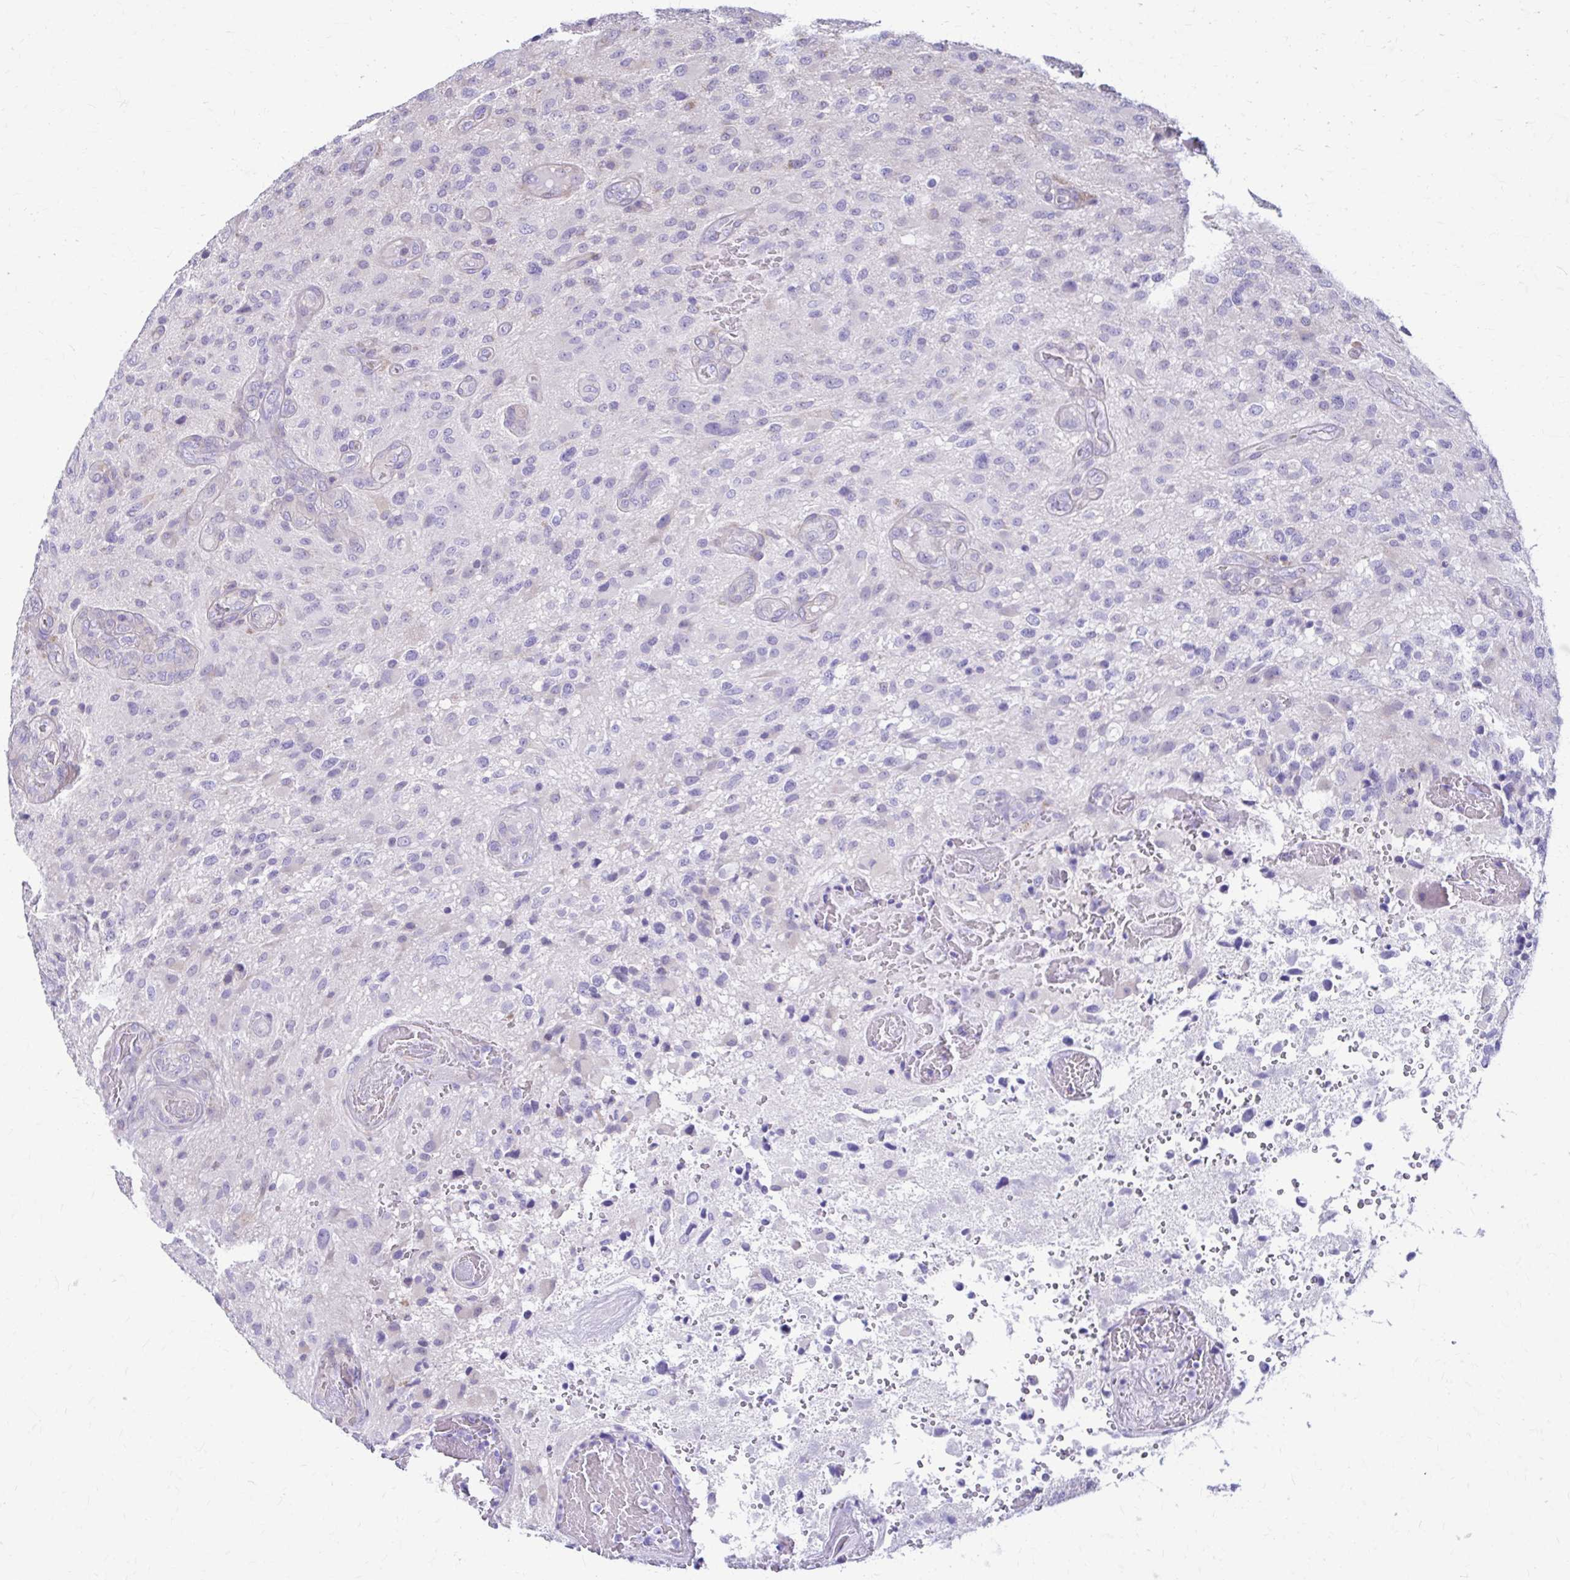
{"staining": {"intensity": "negative", "quantity": "none", "location": "none"}, "tissue": "glioma", "cell_type": "Tumor cells", "image_type": "cancer", "snomed": [{"axis": "morphology", "description": "Glioma, malignant, High grade"}, {"axis": "topography", "description": "Brain"}], "caption": "A micrograph of glioma stained for a protein reveals no brown staining in tumor cells.", "gene": "DSP", "patient": {"sex": "male", "age": 53}}